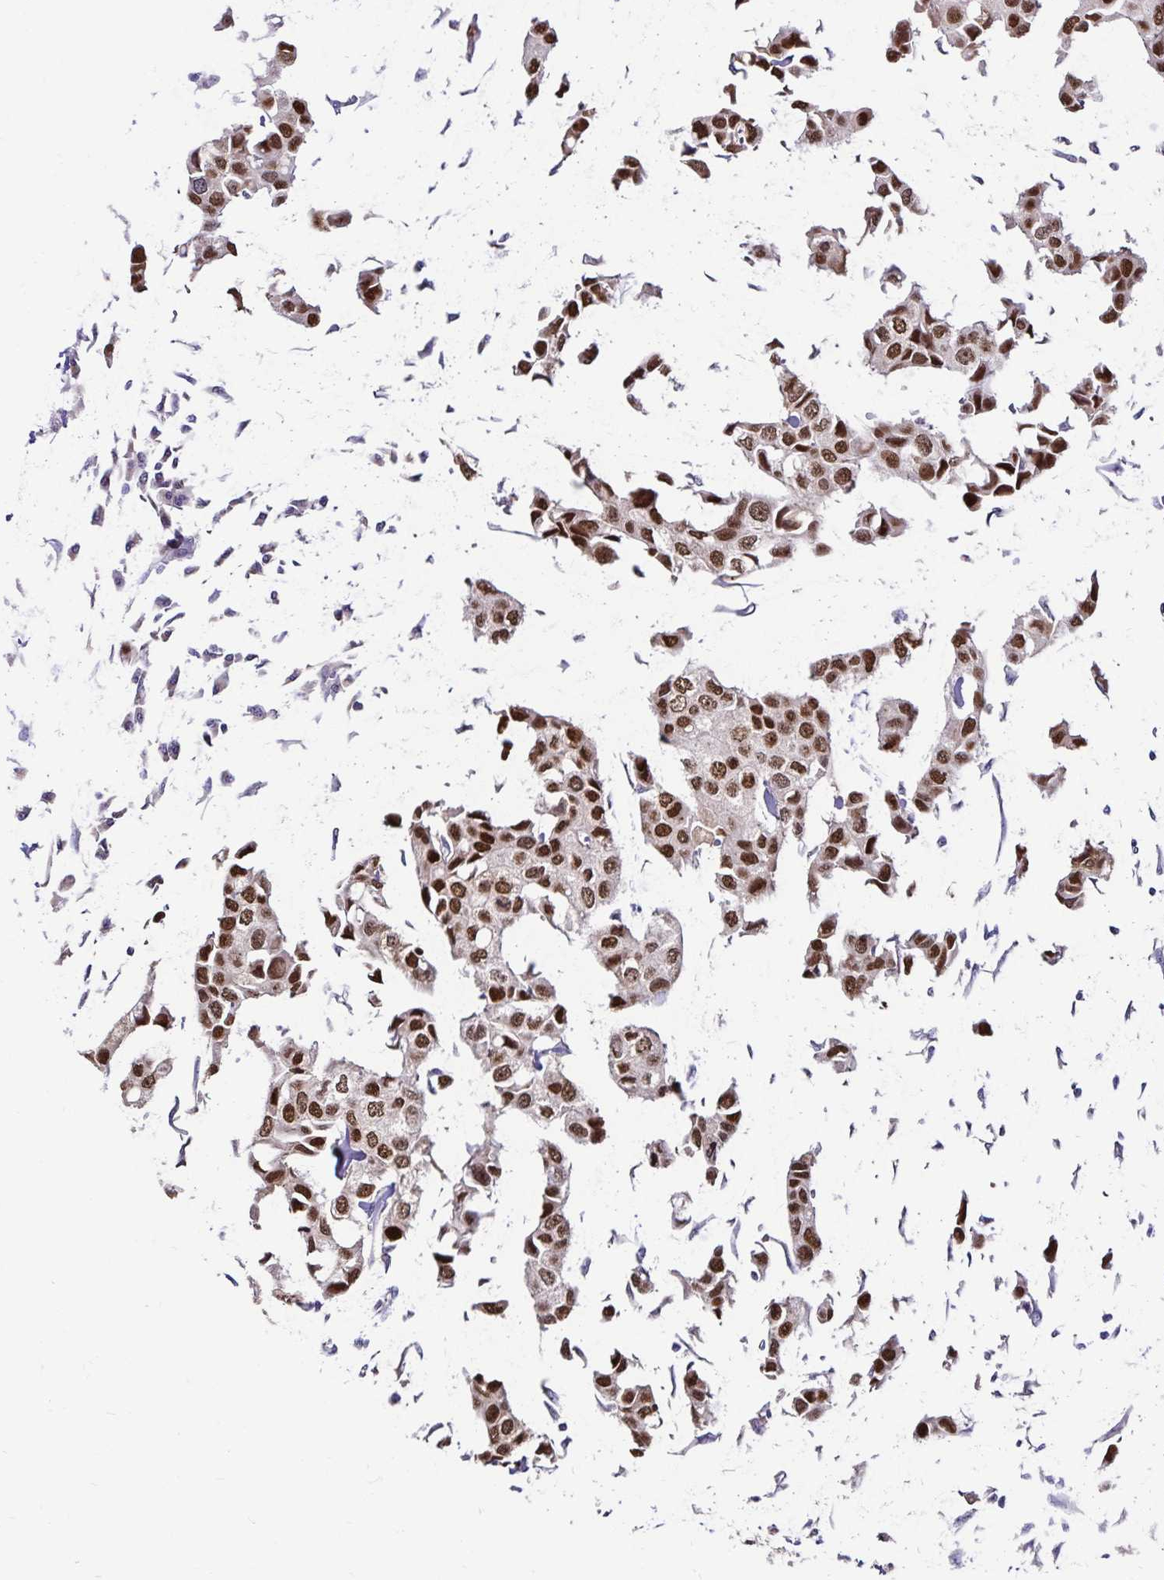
{"staining": {"intensity": "strong", "quantity": ">75%", "location": "nuclear"}, "tissue": "breast cancer", "cell_type": "Tumor cells", "image_type": "cancer", "snomed": [{"axis": "morphology", "description": "Duct carcinoma"}, {"axis": "topography", "description": "Breast"}], "caption": "Infiltrating ductal carcinoma (breast) stained for a protein shows strong nuclear positivity in tumor cells.", "gene": "POLB", "patient": {"sex": "female", "age": 80}}